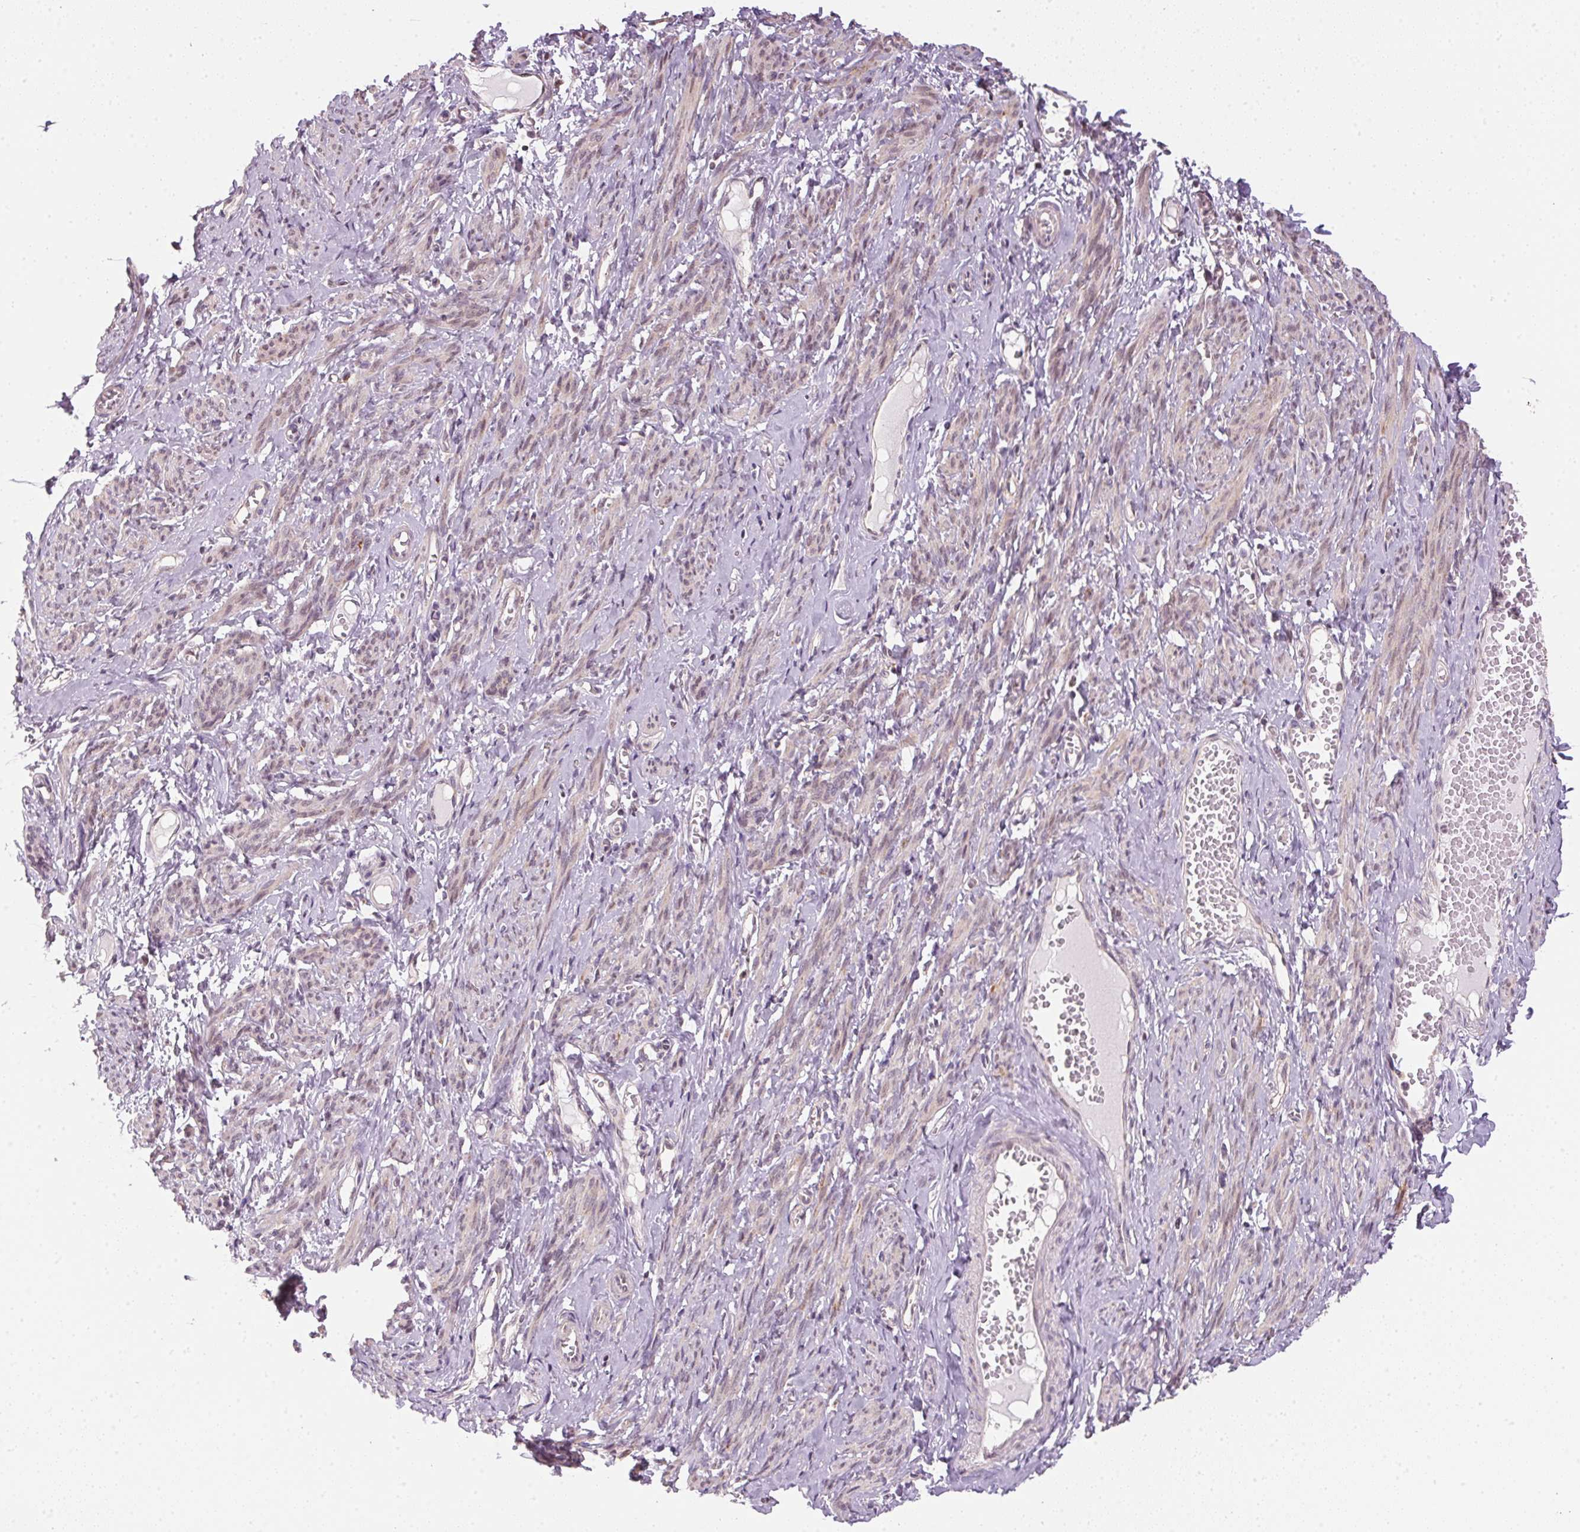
{"staining": {"intensity": "moderate", "quantity": "<25%", "location": "cytoplasmic/membranous,nuclear"}, "tissue": "smooth muscle", "cell_type": "Smooth muscle cells", "image_type": "normal", "snomed": [{"axis": "morphology", "description": "Normal tissue, NOS"}, {"axis": "topography", "description": "Smooth muscle"}], "caption": "This micrograph demonstrates IHC staining of normal smooth muscle, with low moderate cytoplasmic/membranous,nuclear positivity in approximately <25% of smooth muscle cells.", "gene": "SC5D", "patient": {"sex": "female", "age": 65}}